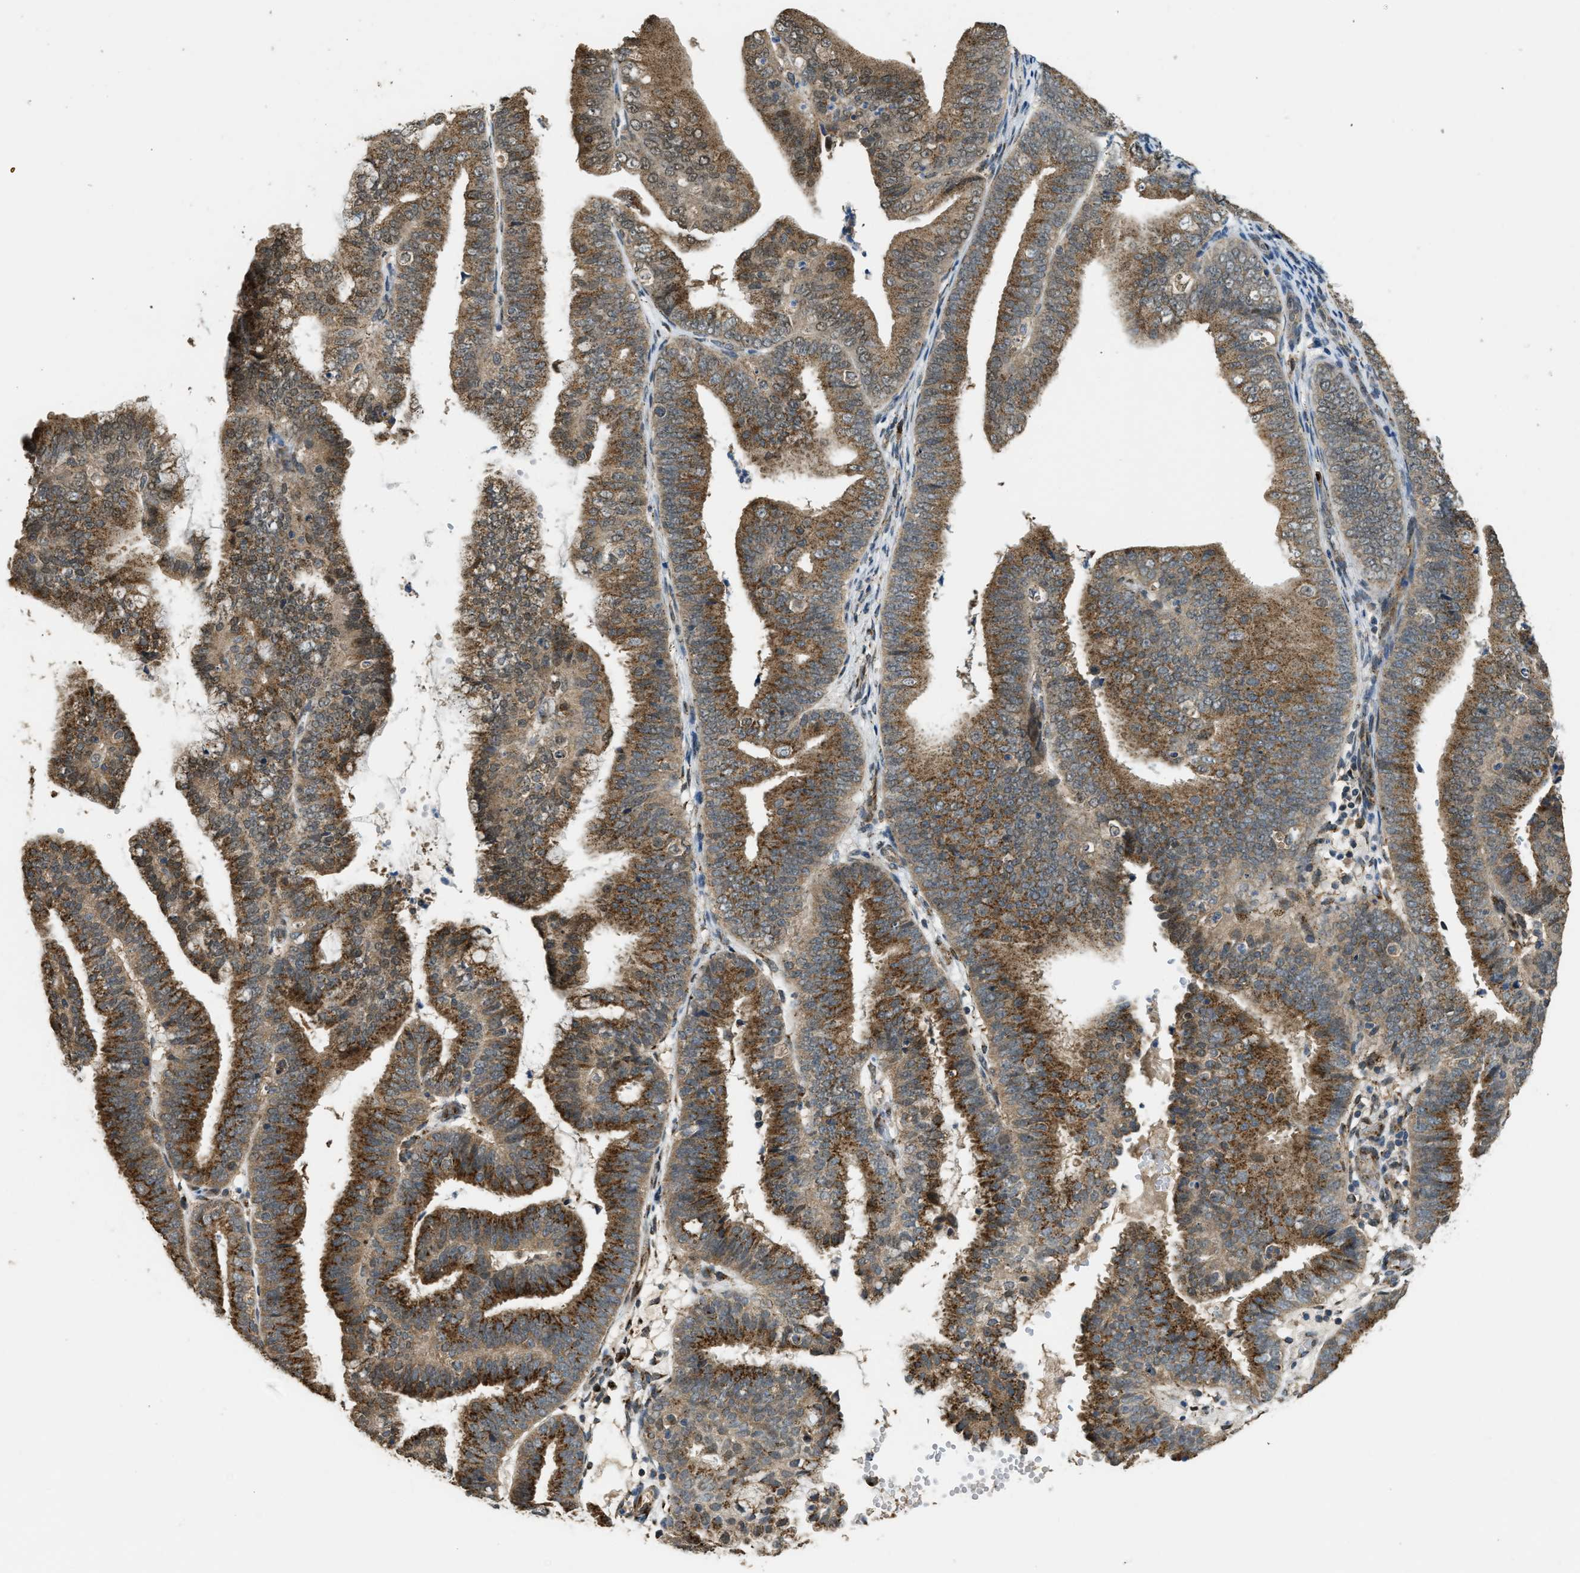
{"staining": {"intensity": "moderate", "quantity": ">75%", "location": "cytoplasmic/membranous"}, "tissue": "endometrial cancer", "cell_type": "Tumor cells", "image_type": "cancer", "snomed": [{"axis": "morphology", "description": "Adenocarcinoma, NOS"}, {"axis": "topography", "description": "Endometrium"}], "caption": "Moderate cytoplasmic/membranous expression is appreciated in approximately >75% of tumor cells in endometrial adenocarcinoma. (DAB IHC with brightfield microscopy, high magnification).", "gene": "IPO7", "patient": {"sex": "female", "age": 63}}